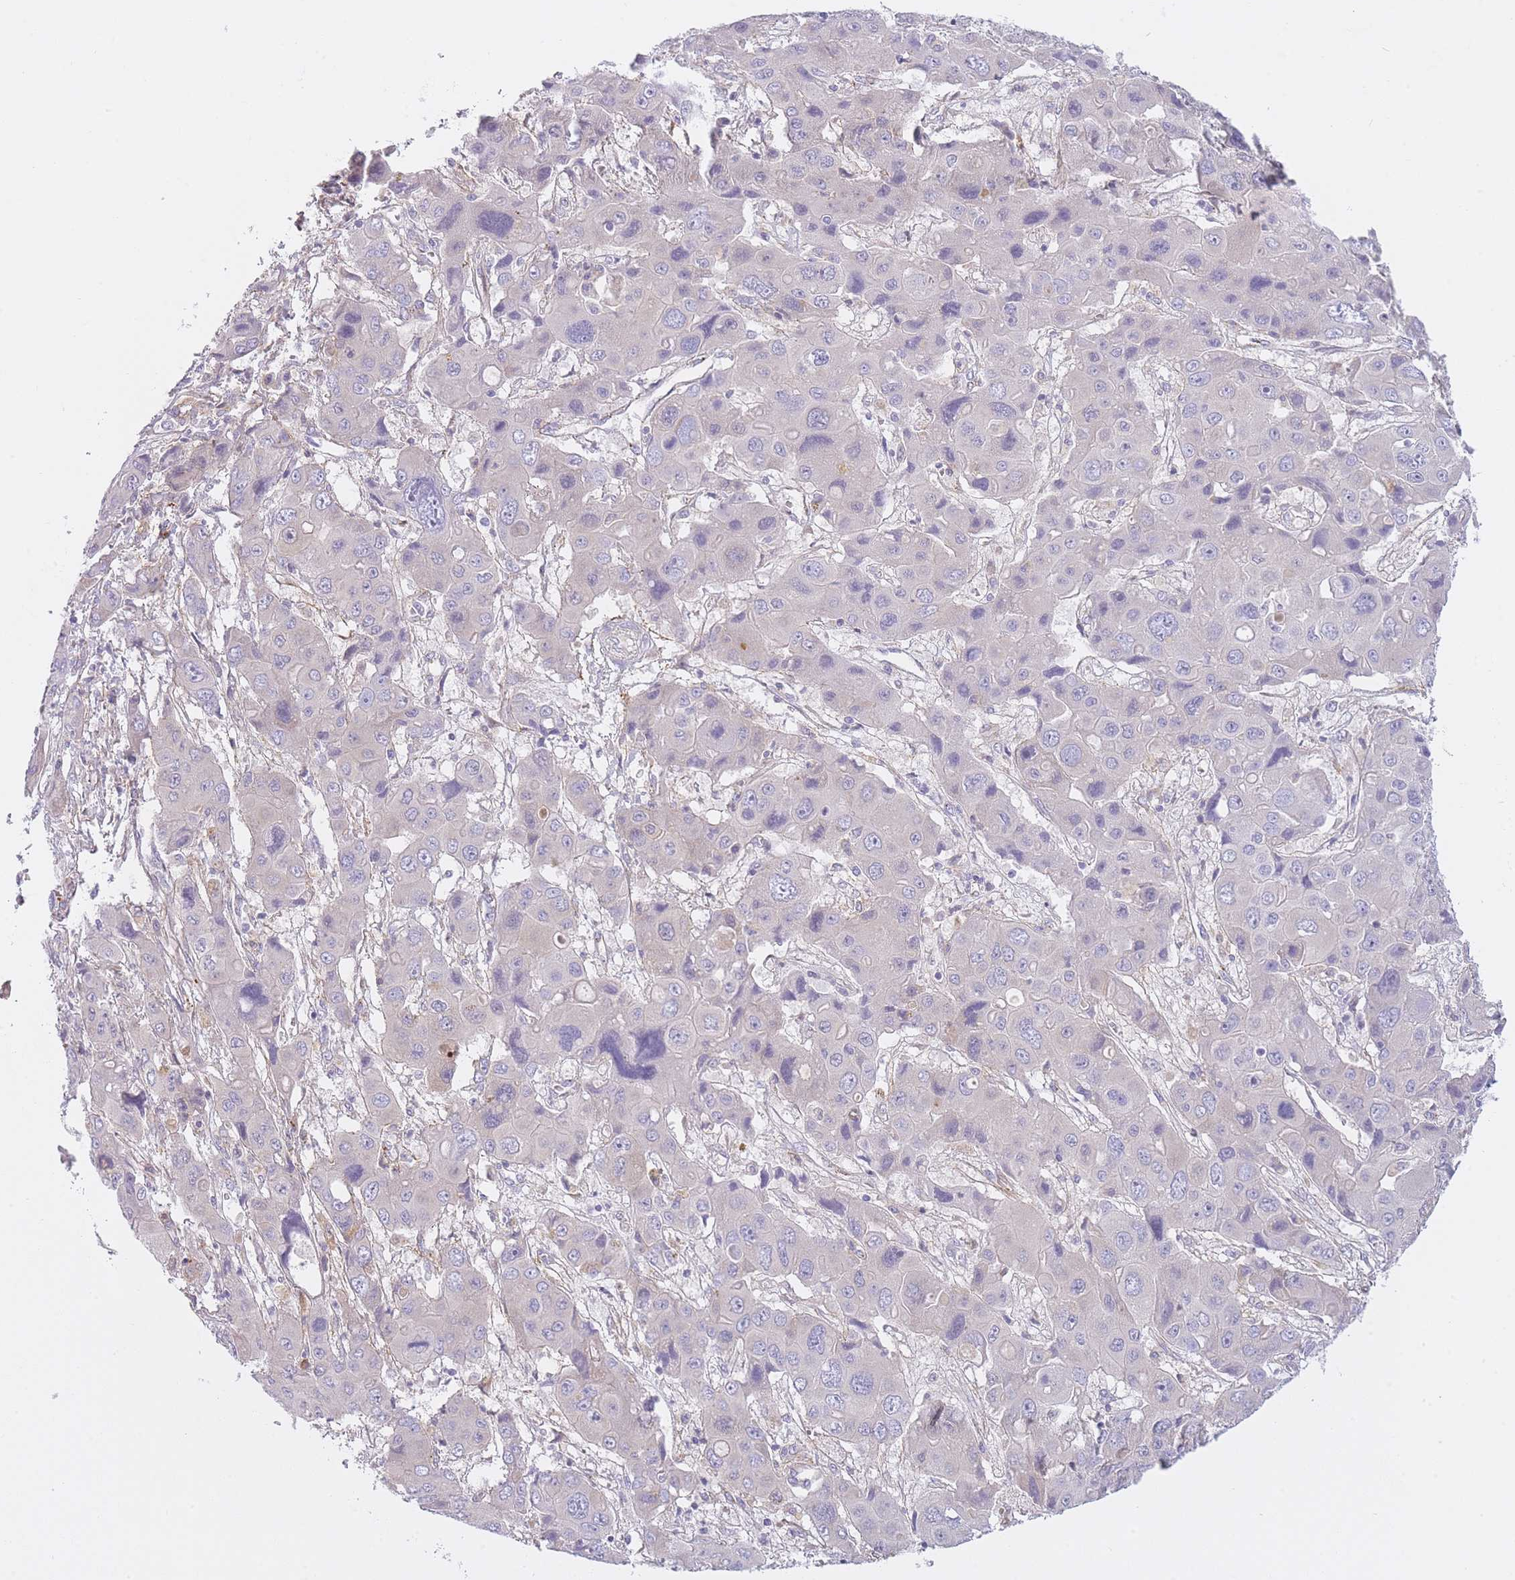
{"staining": {"intensity": "negative", "quantity": "none", "location": "none"}, "tissue": "liver cancer", "cell_type": "Tumor cells", "image_type": "cancer", "snomed": [{"axis": "morphology", "description": "Cholangiocarcinoma"}, {"axis": "topography", "description": "Liver"}], "caption": "This image is of liver cancer (cholangiocarcinoma) stained with immunohistochemistry to label a protein in brown with the nuclei are counter-stained blue. There is no expression in tumor cells.", "gene": "AP3M2", "patient": {"sex": "male", "age": 67}}